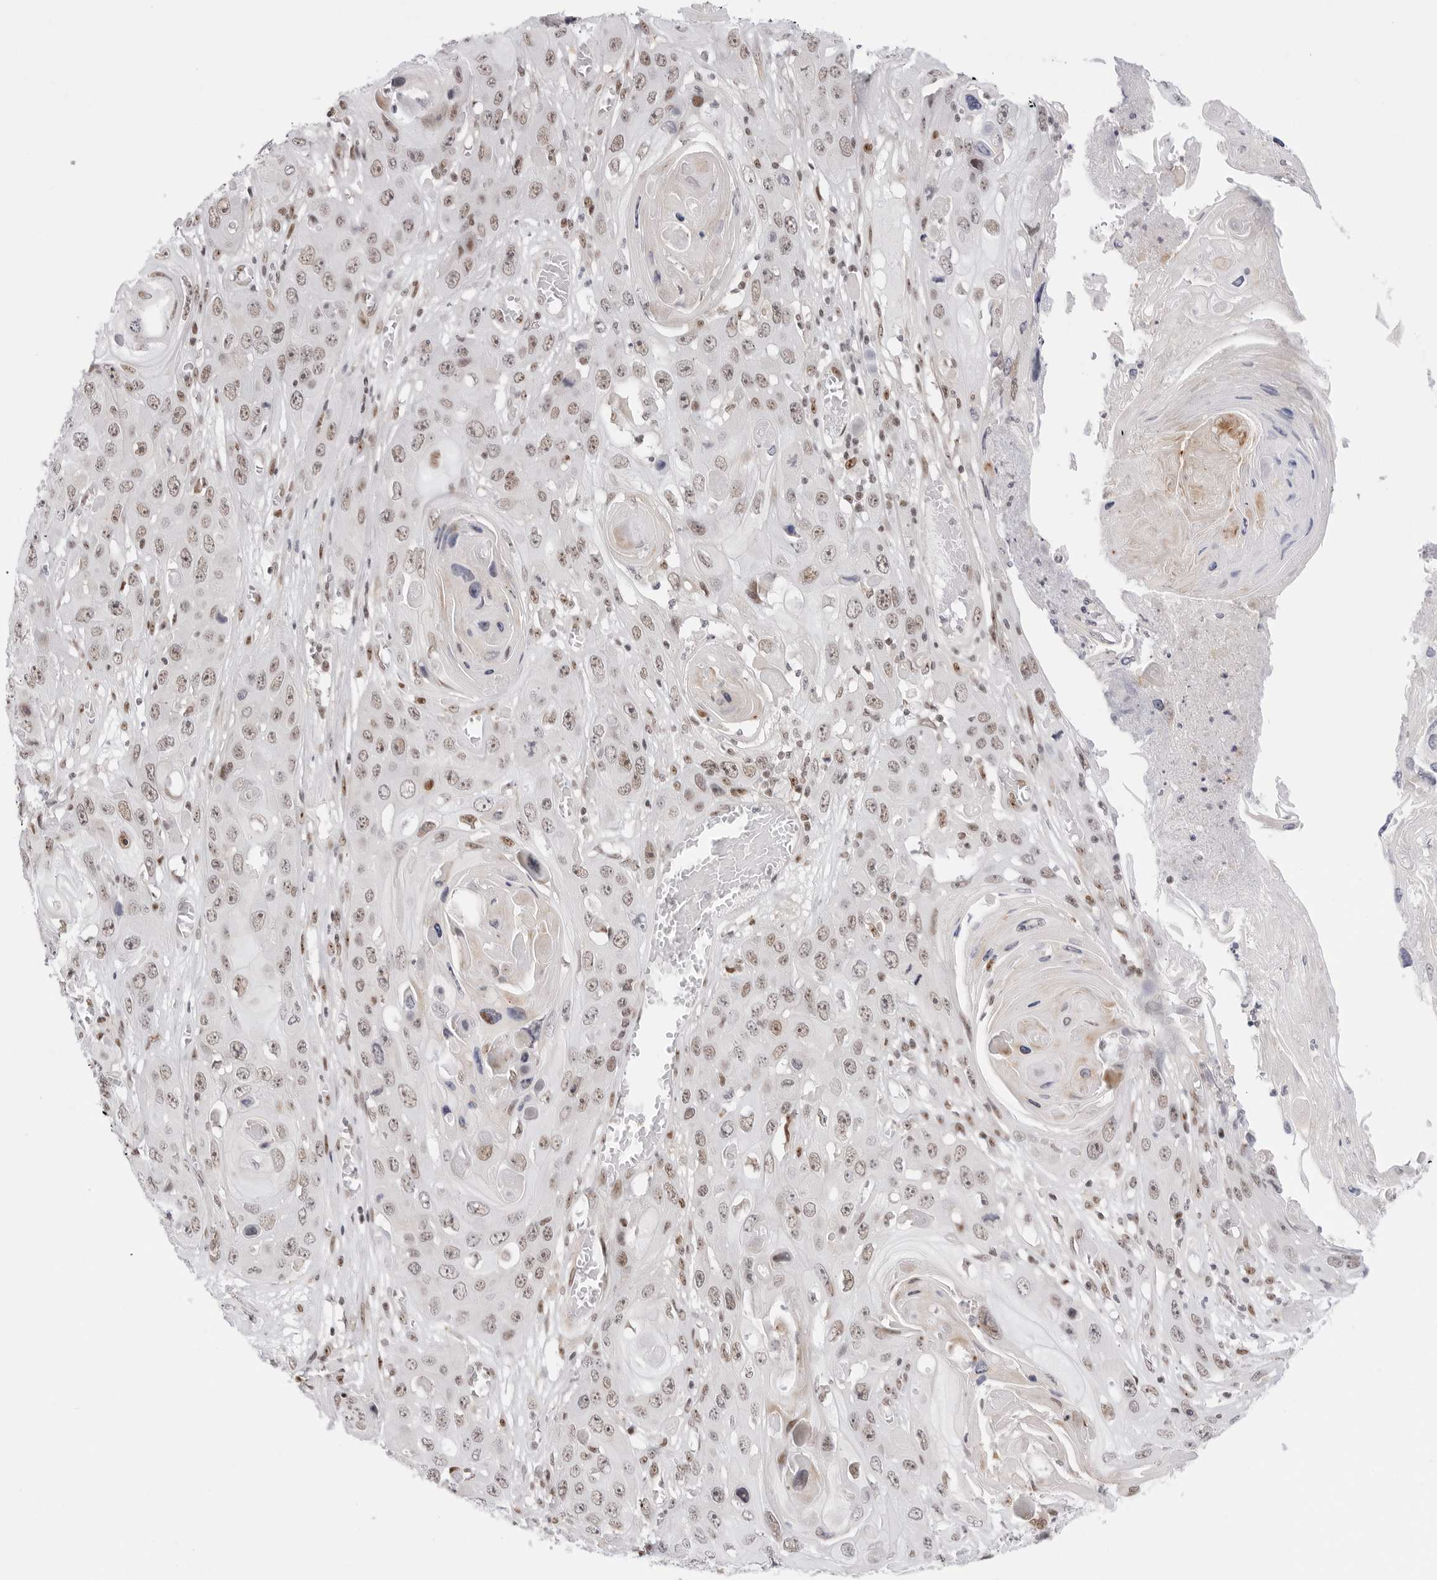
{"staining": {"intensity": "moderate", "quantity": ">75%", "location": "nuclear"}, "tissue": "skin cancer", "cell_type": "Tumor cells", "image_type": "cancer", "snomed": [{"axis": "morphology", "description": "Squamous cell carcinoma, NOS"}, {"axis": "topography", "description": "Skin"}], "caption": "A brown stain shows moderate nuclear expression of a protein in squamous cell carcinoma (skin) tumor cells.", "gene": "C1orf162", "patient": {"sex": "male", "age": 55}}